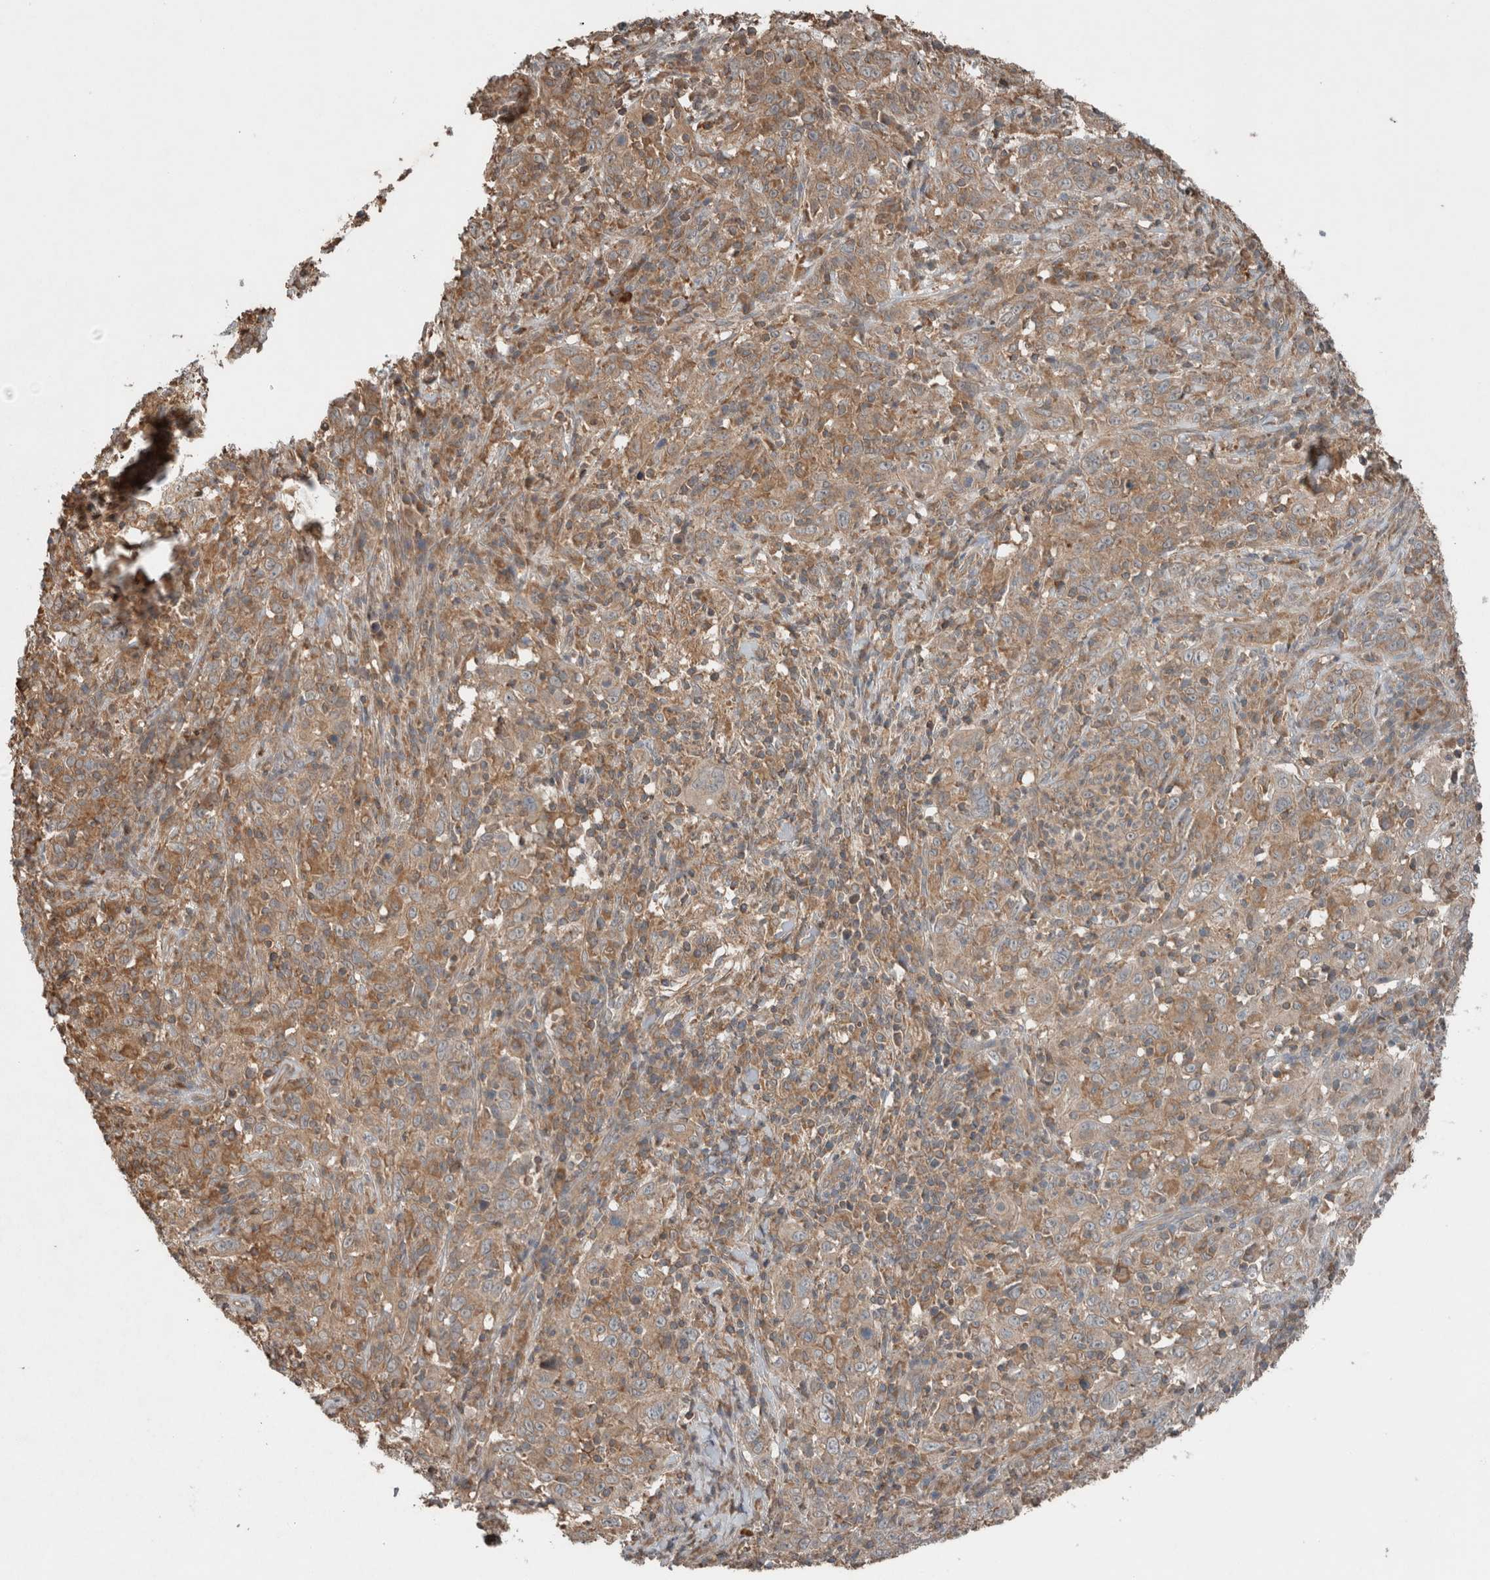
{"staining": {"intensity": "moderate", "quantity": ">75%", "location": "cytoplasmic/membranous"}, "tissue": "cervical cancer", "cell_type": "Tumor cells", "image_type": "cancer", "snomed": [{"axis": "morphology", "description": "Squamous cell carcinoma, NOS"}, {"axis": "topography", "description": "Cervix"}], "caption": "An image of human cervical cancer stained for a protein exhibits moderate cytoplasmic/membranous brown staining in tumor cells.", "gene": "KLK14", "patient": {"sex": "female", "age": 46}}